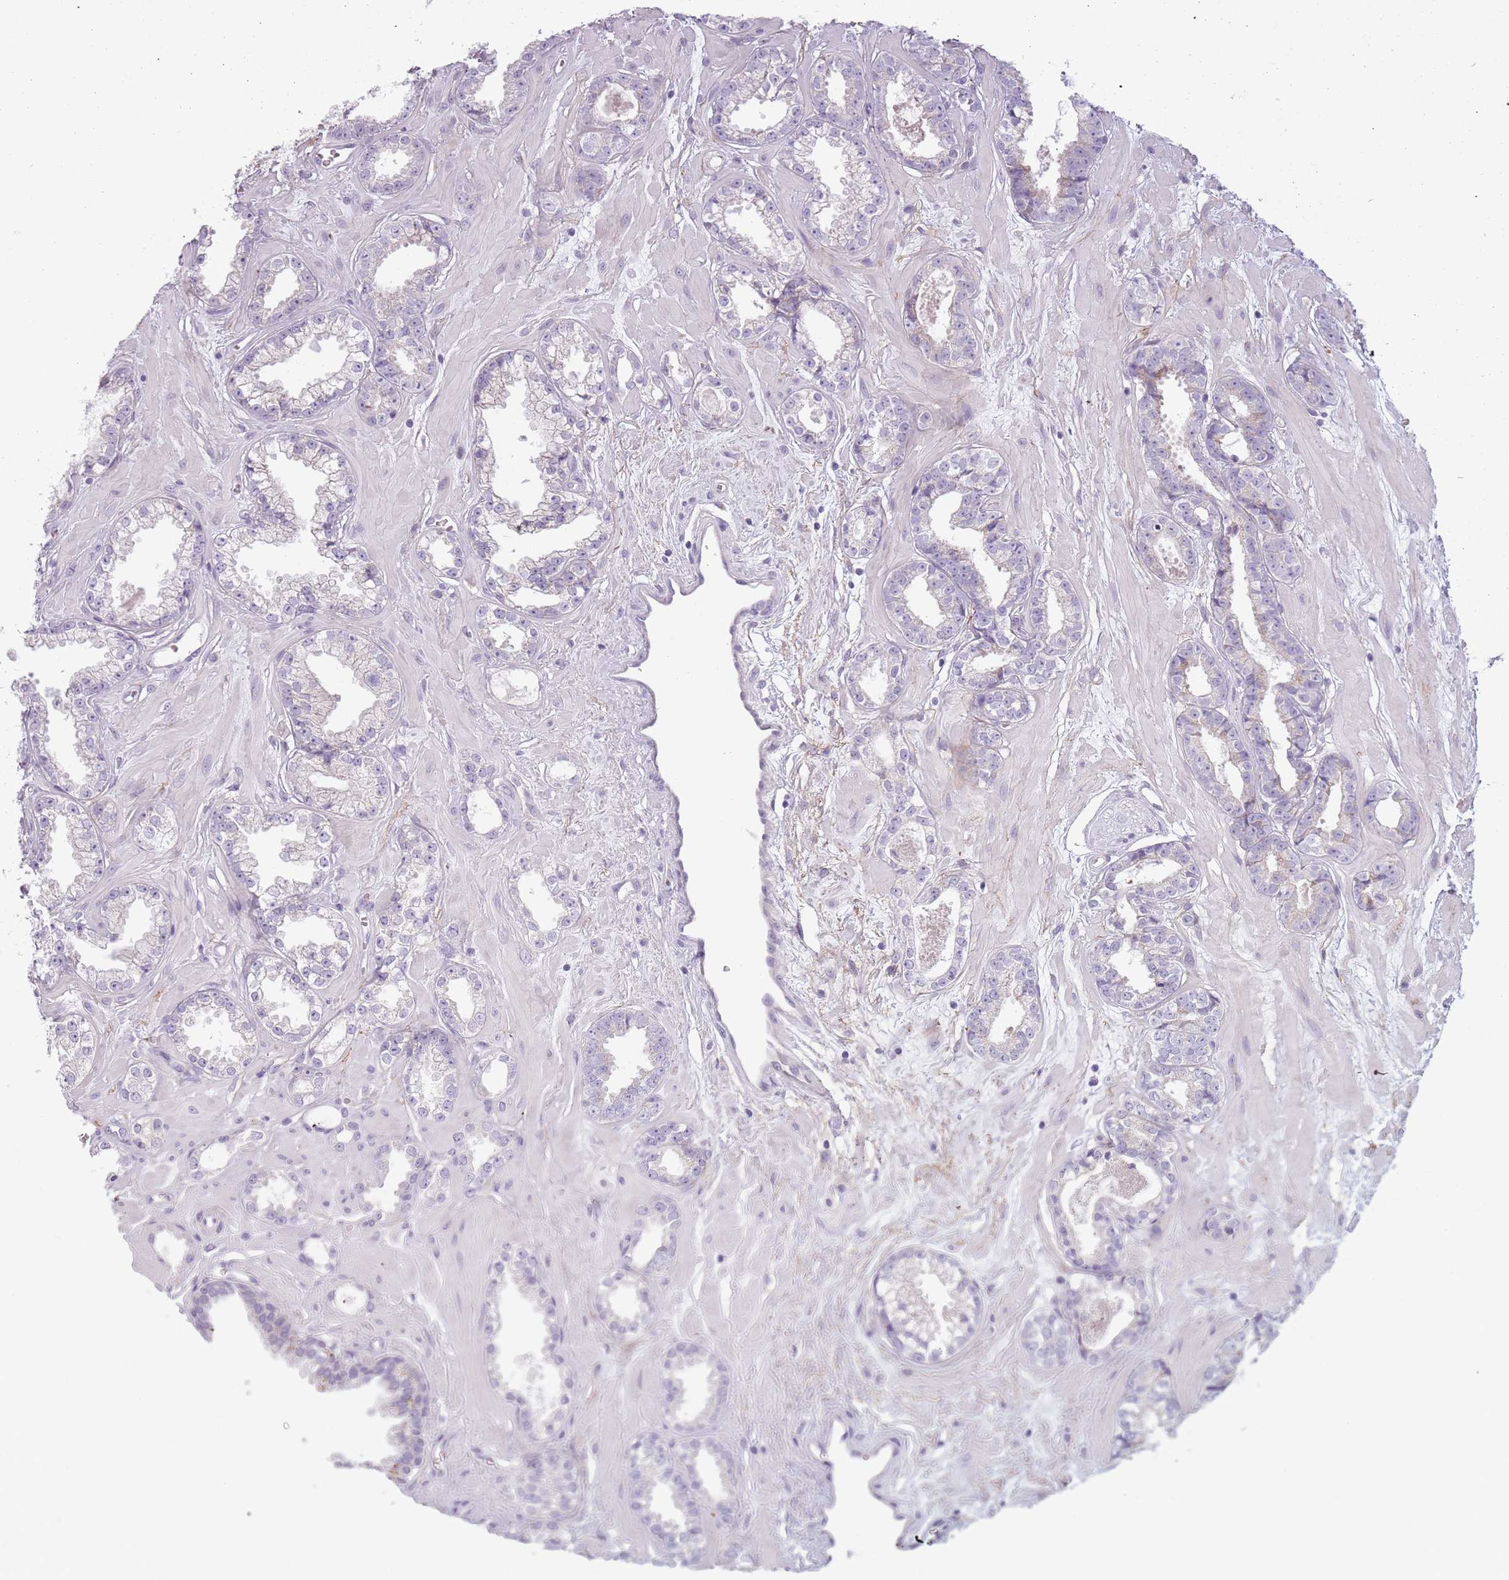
{"staining": {"intensity": "negative", "quantity": "none", "location": "none"}, "tissue": "prostate cancer", "cell_type": "Tumor cells", "image_type": "cancer", "snomed": [{"axis": "morphology", "description": "Adenocarcinoma, Low grade"}, {"axis": "topography", "description": "Prostate"}], "caption": "Histopathology image shows no protein expression in tumor cells of prostate cancer tissue.", "gene": "MEGF8", "patient": {"sex": "male", "age": 60}}